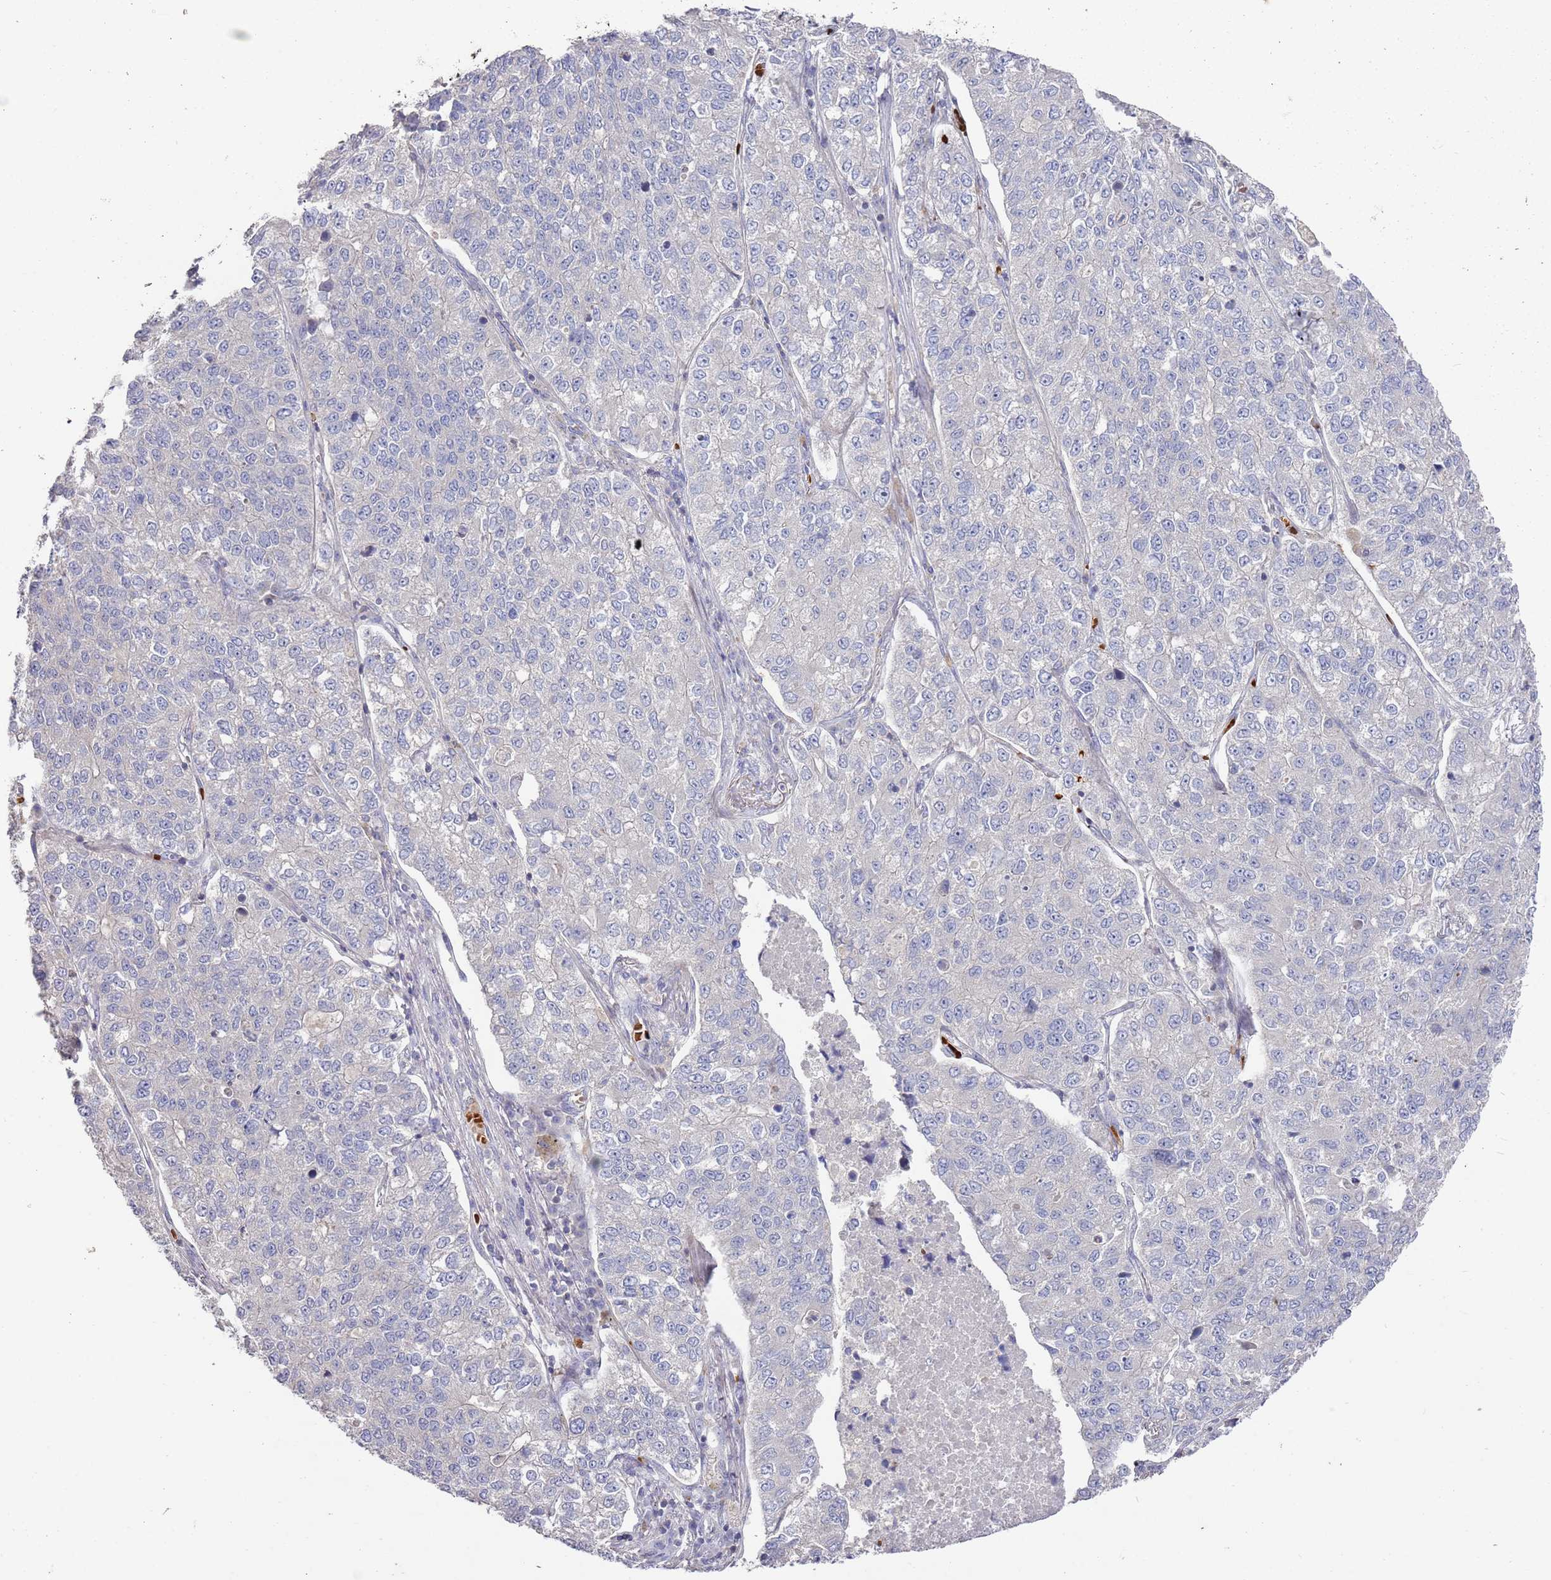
{"staining": {"intensity": "negative", "quantity": "none", "location": "none"}, "tissue": "lung cancer", "cell_type": "Tumor cells", "image_type": "cancer", "snomed": [{"axis": "morphology", "description": "Adenocarcinoma, NOS"}, {"axis": "topography", "description": "Lung"}], "caption": "Adenocarcinoma (lung) was stained to show a protein in brown. There is no significant positivity in tumor cells.", "gene": "LACC1", "patient": {"sex": "male", "age": 49}}